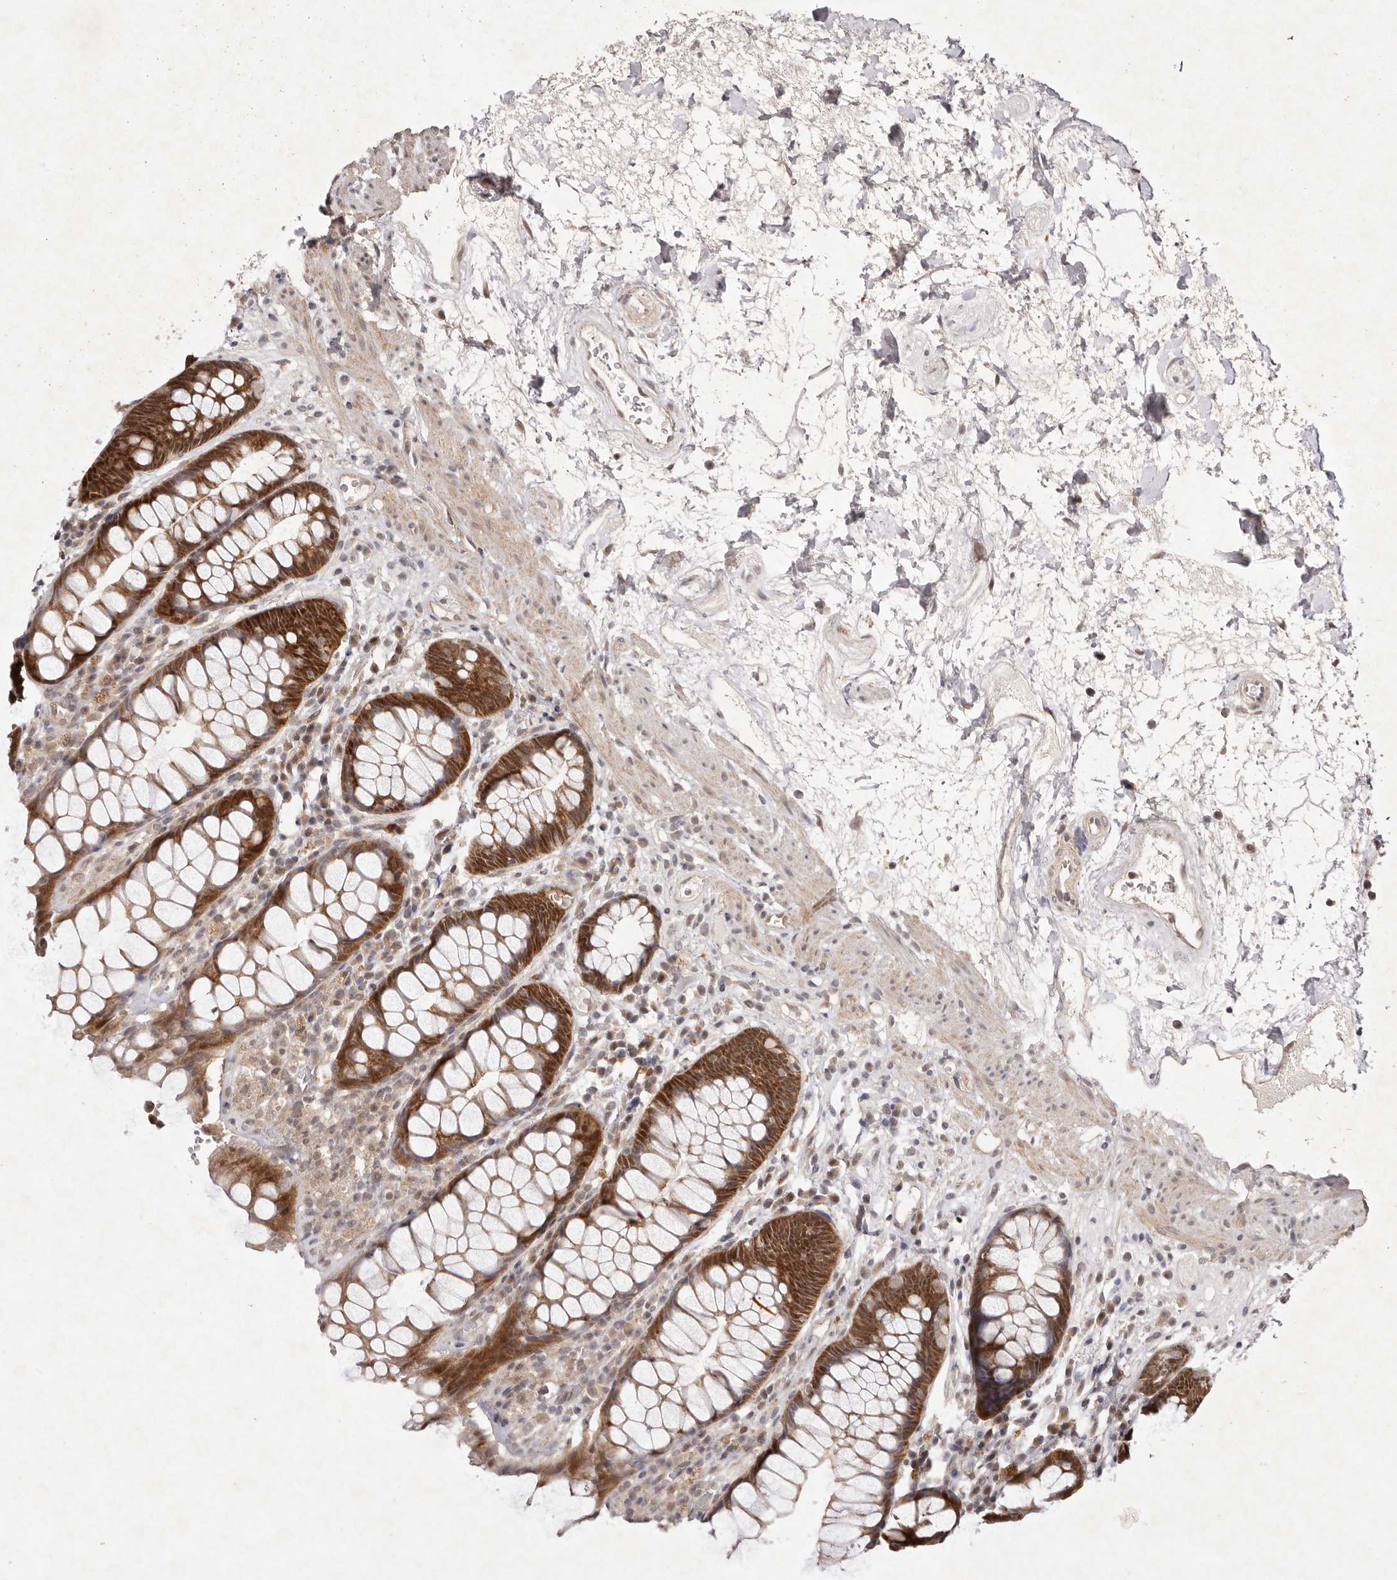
{"staining": {"intensity": "strong", "quantity": ">75%", "location": "cytoplasmic/membranous,nuclear"}, "tissue": "rectum", "cell_type": "Glandular cells", "image_type": "normal", "snomed": [{"axis": "morphology", "description": "Normal tissue, NOS"}, {"axis": "topography", "description": "Rectum"}], "caption": "Unremarkable rectum reveals strong cytoplasmic/membranous,nuclear positivity in approximately >75% of glandular cells.", "gene": "BUD31", "patient": {"sex": "male", "age": 64}}